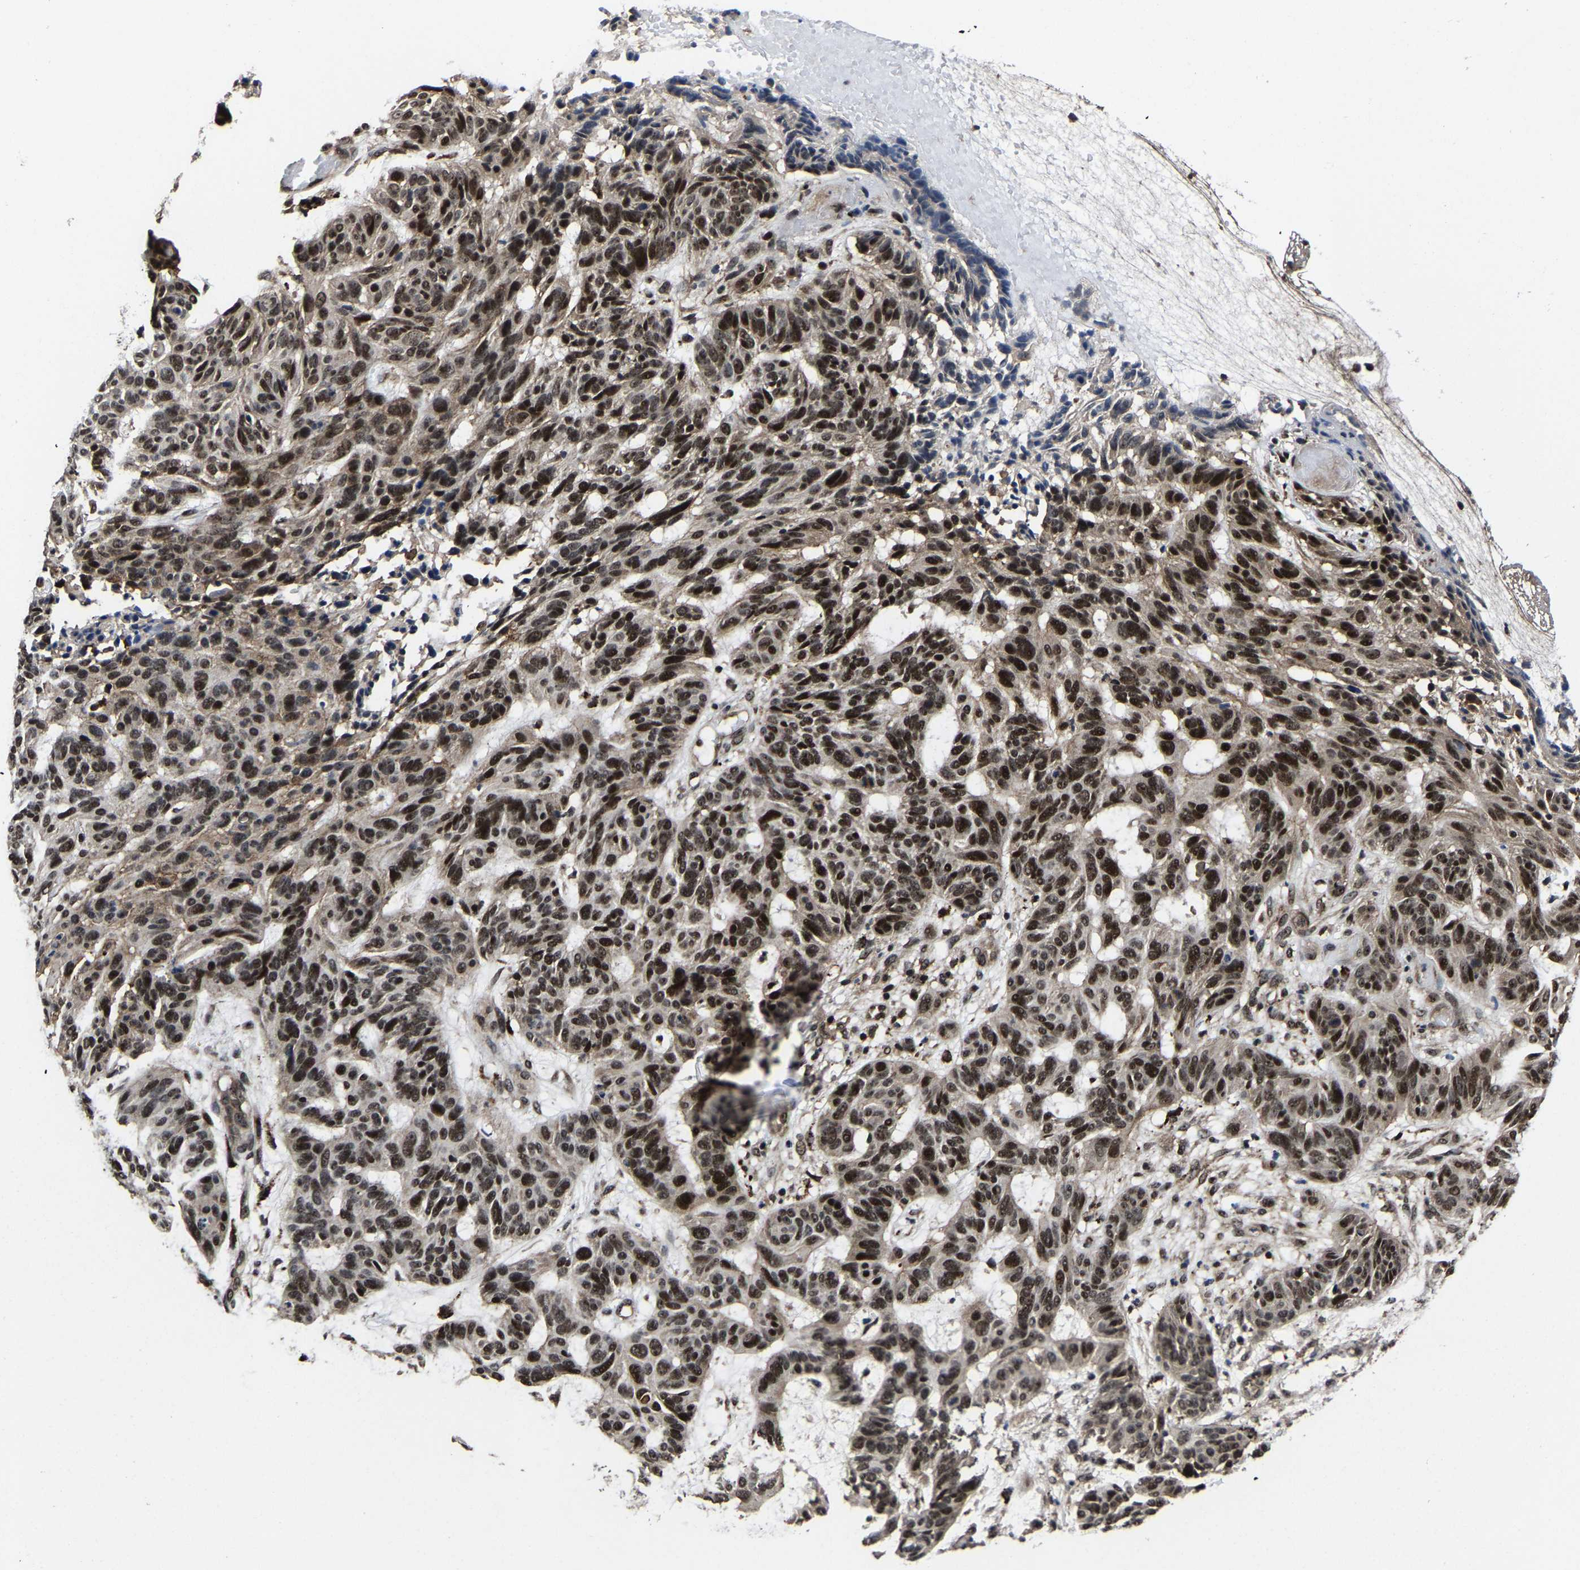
{"staining": {"intensity": "strong", "quantity": ">75%", "location": "nuclear"}, "tissue": "skin cancer", "cell_type": "Tumor cells", "image_type": "cancer", "snomed": [{"axis": "morphology", "description": "Basal cell carcinoma"}, {"axis": "topography", "description": "Skin"}], "caption": "Protein expression analysis of human skin basal cell carcinoma reveals strong nuclear positivity in about >75% of tumor cells. The staining was performed using DAB (3,3'-diaminobenzidine), with brown indicating positive protein expression. Nuclei are stained blue with hematoxylin.", "gene": "ZCCHC7", "patient": {"sex": "male", "age": 85}}